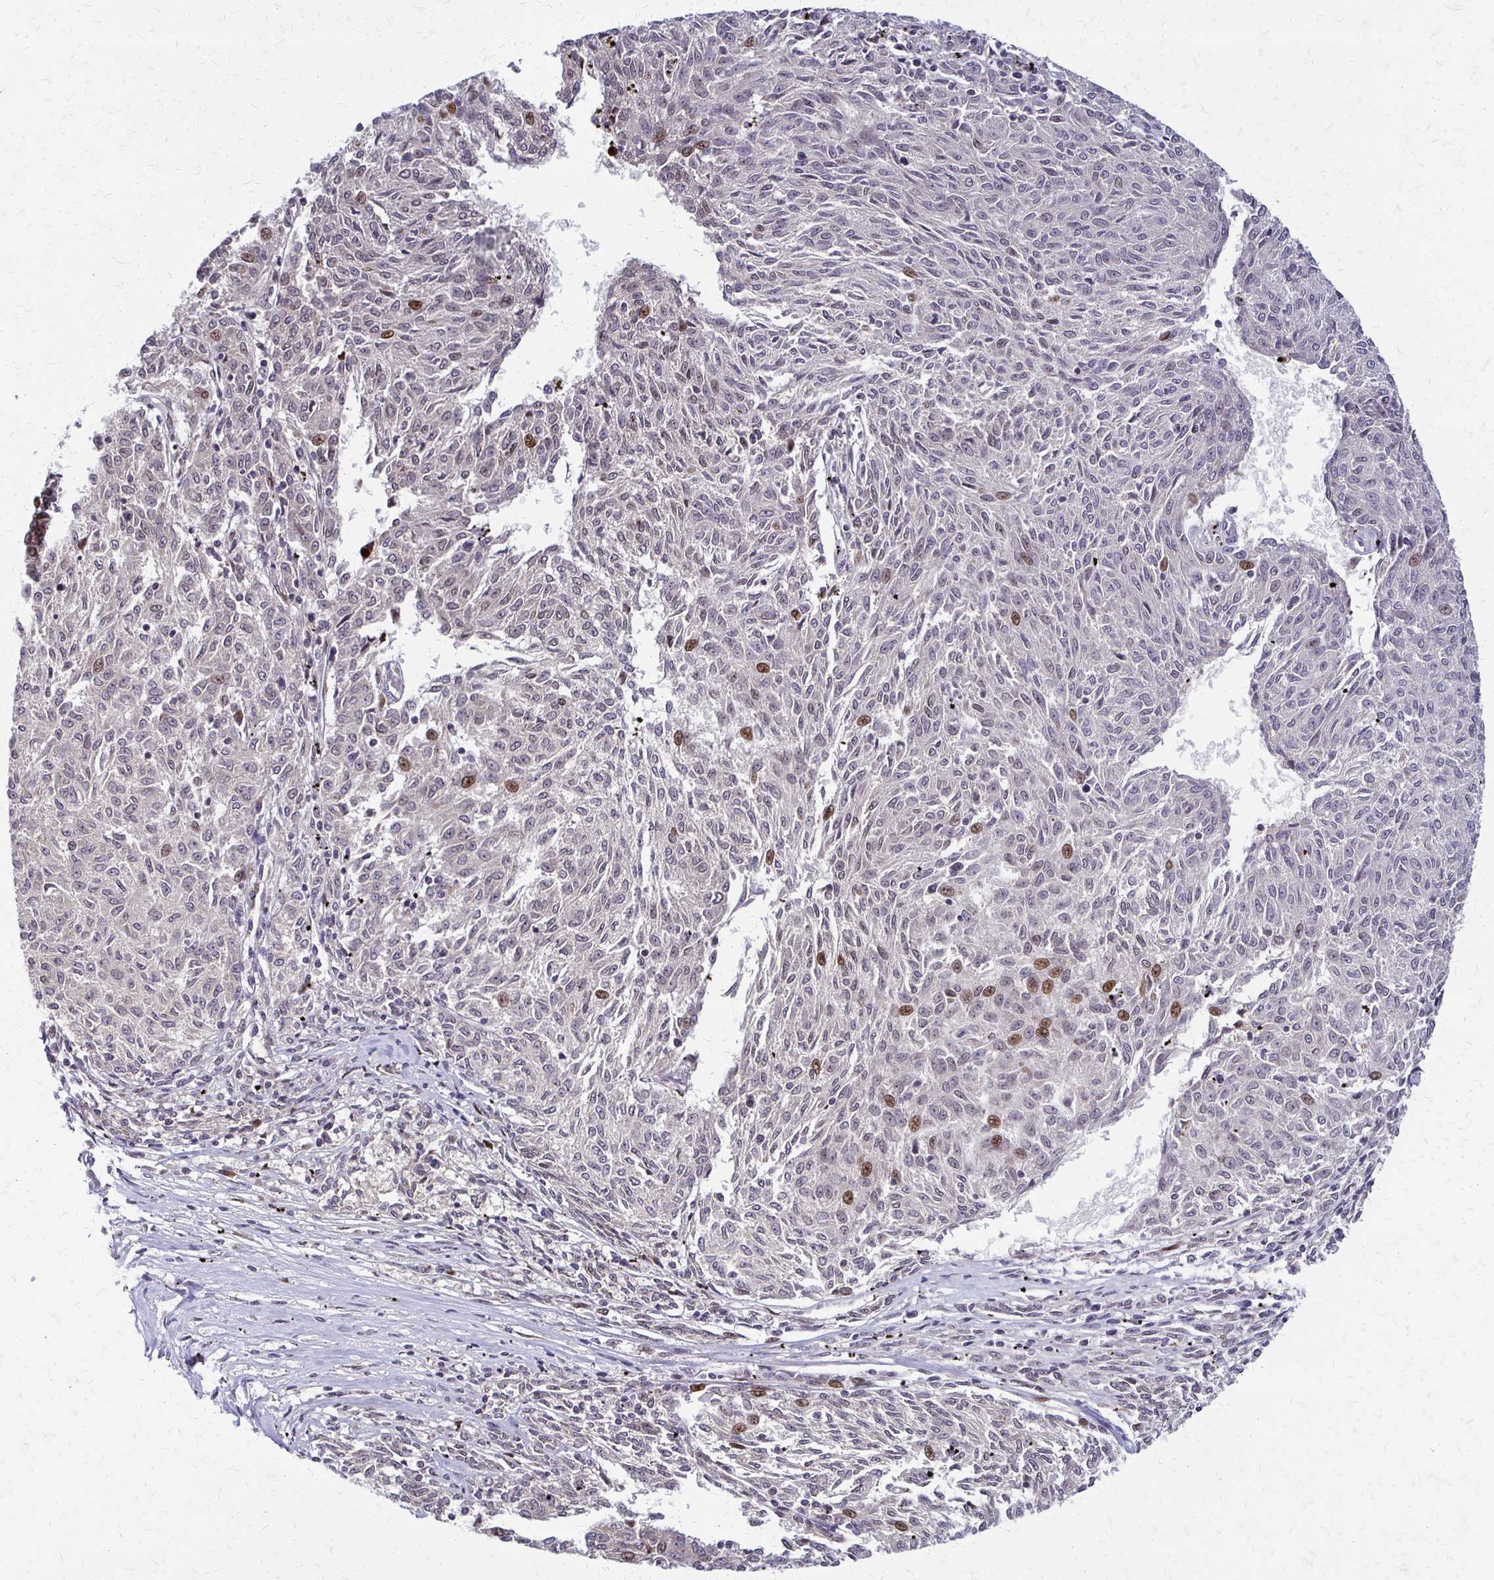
{"staining": {"intensity": "moderate", "quantity": "<25%", "location": "nuclear"}, "tissue": "melanoma", "cell_type": "Tumor cells", "image_type": "cancer", "snomed": [{"axis": "morphology", "description": "Malignant melanoma, NOS"}, {"axis": "topography", "description": "Skin"}], "caption": "Melanoma stained with DAB (3,3'-diaminobenzidine) immunohistochemistry shows low levels of moderate nuclear positivity in about <25% of tumor cells.", "gene": "TRIR", "patient": {"sex": "female", "age": 72}}